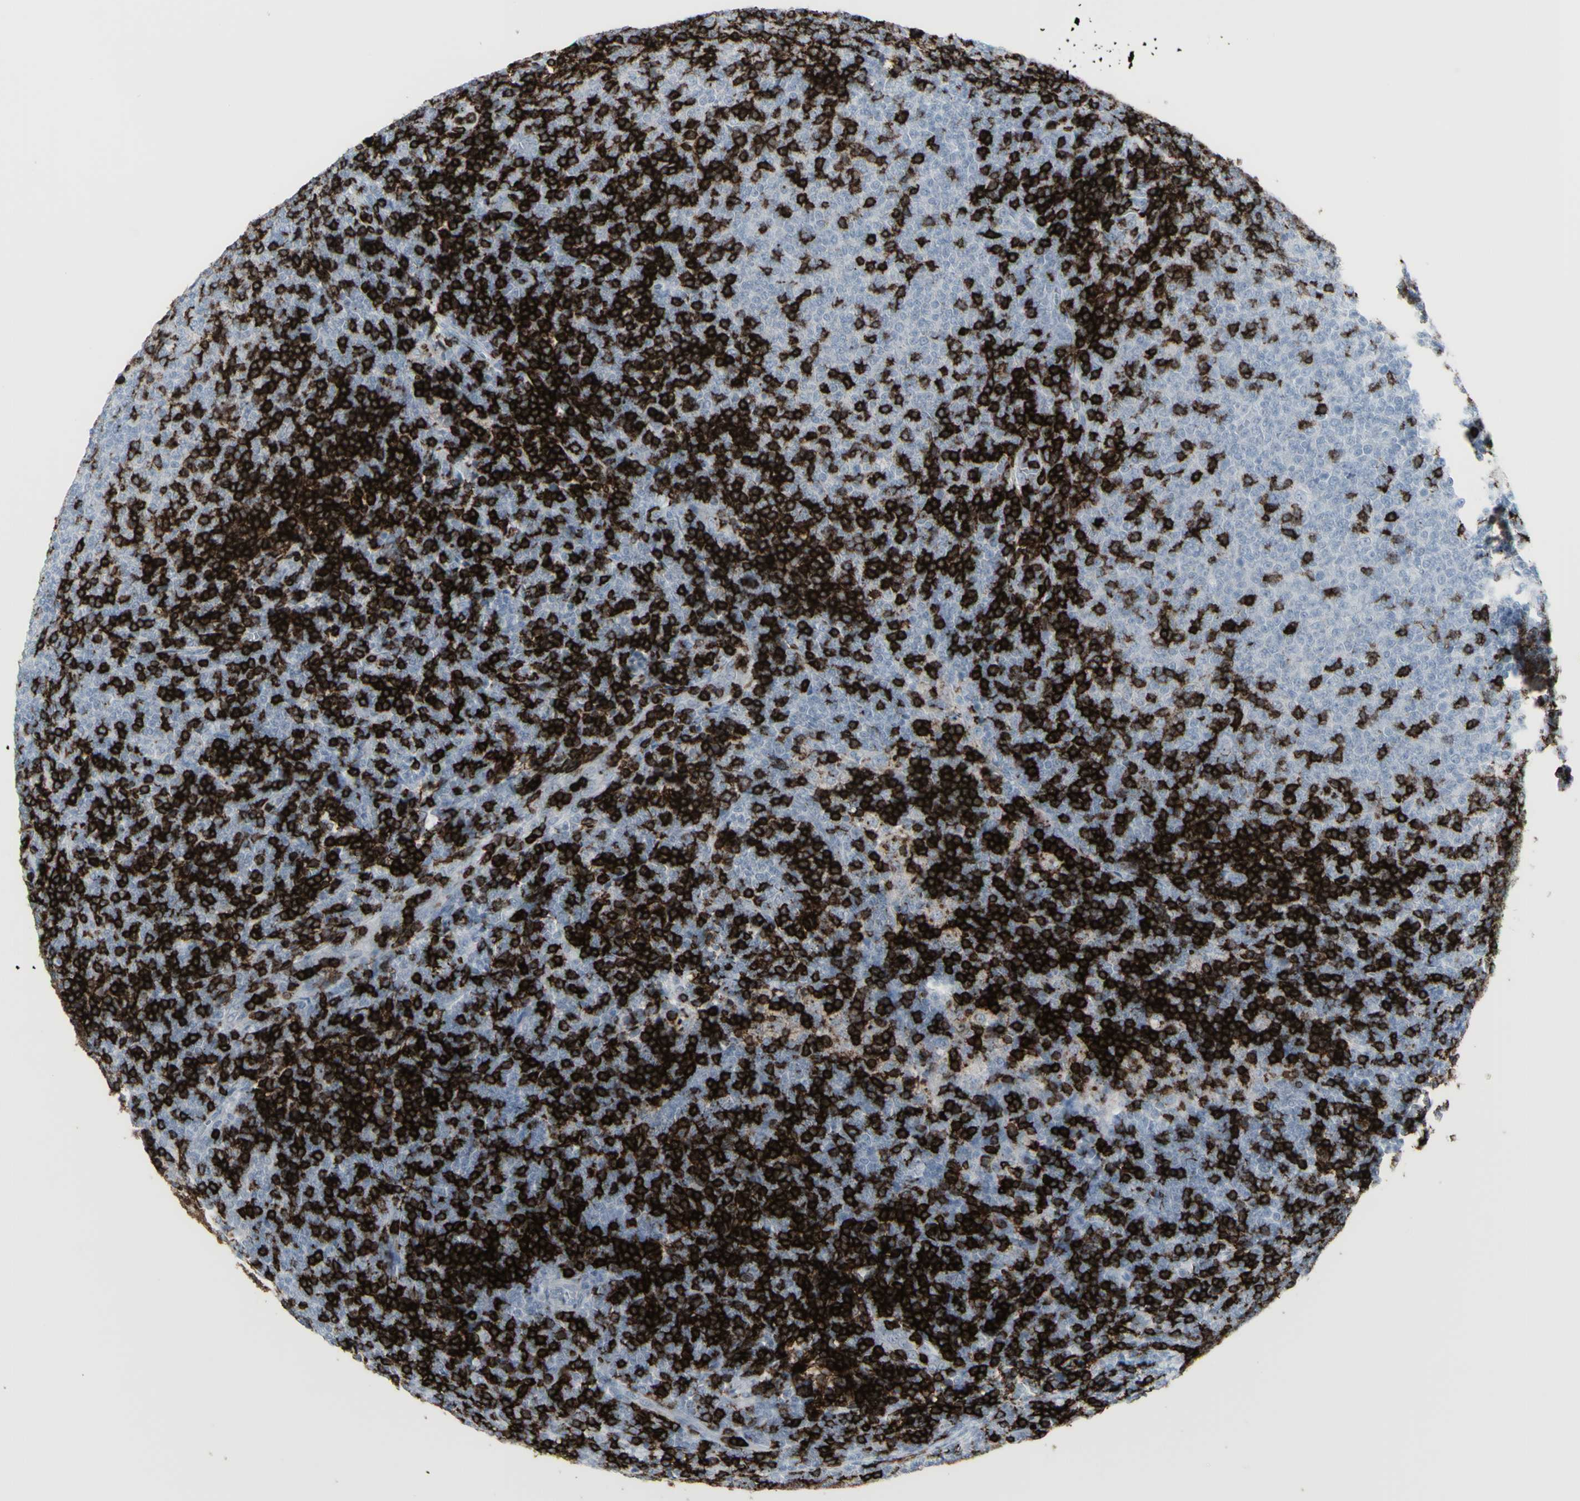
{"staining": {"intensity": "strong", "quantity": "25%-75%", "location": "cytoplasmic/membranous"}, "tissue": "lymphoma", "cell_type": "Tumor cells", "image_type": "cancer", "snomed": [{"axis": "morphology", "description": "Malignant lymphoma, non-Hodgkin's type, Low grade"}, {"axis": "topography", "description": "Lymph node"}], "caption": "Low-grade malignant lymphoma, non-Hodgkin's type was stained to show a protein in brown. There is high levels of strong cytoplasmic/membranous staining in approximately 25%-75% of tumor cells. The staining is performed using DAB brown chromogen to label protein expression. The nuclei are counter-stained blue using hematoxylin.", "gene": "CD247", "patient": {"sex": "male", "age": 66}}